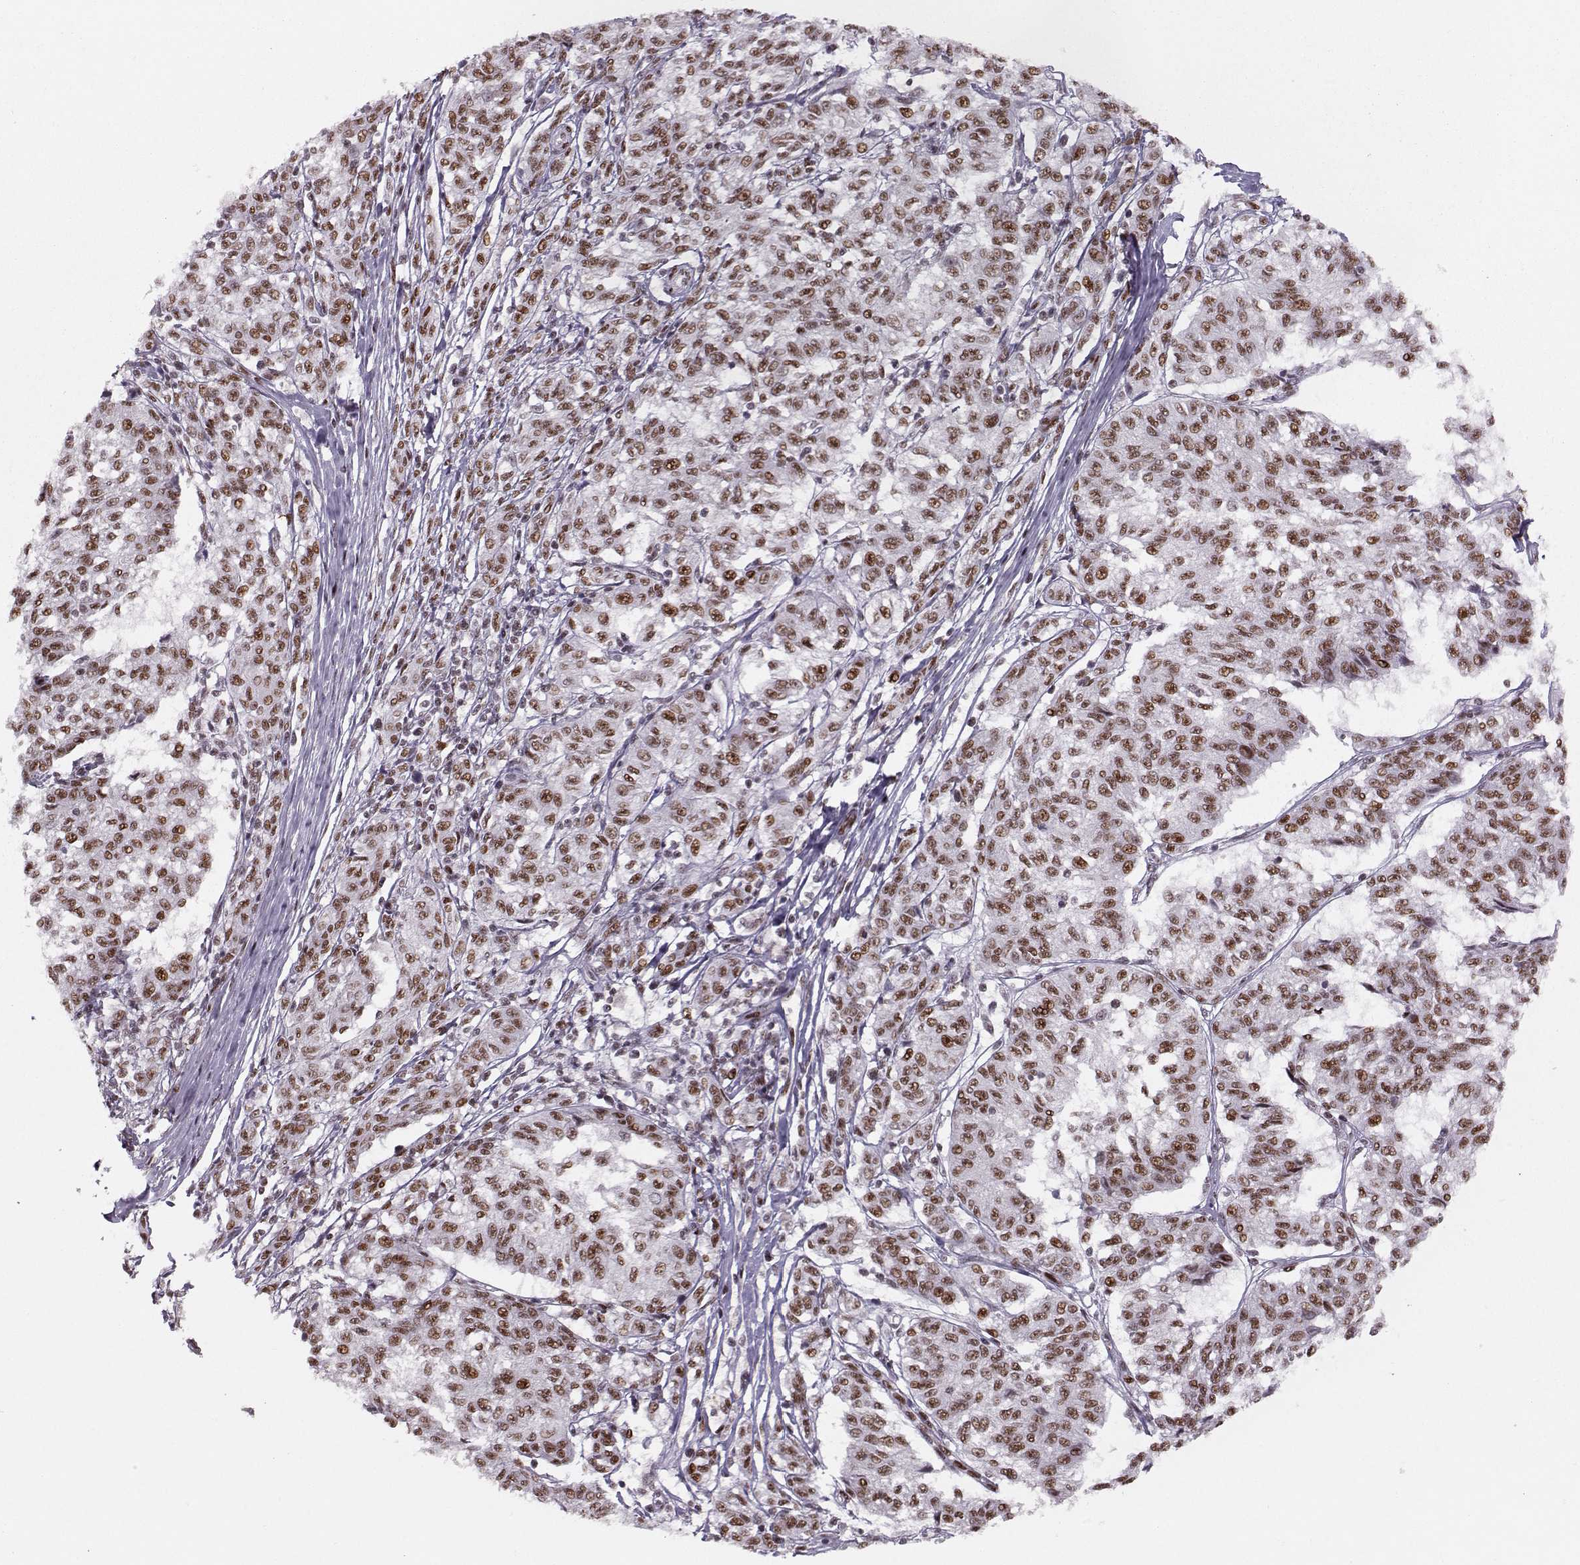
{"staining": {"intensity": "strong", "quantity": ">75%", "location": "nuclear"}, "tissue": "melanoma", "cell_type": "Tumor cells", "image_type": "cancer", "snomed": [{"axis": "morphology", "description": "Malignant melanoma, NOS"}, {"axis": "topography", "description": "Skin"}], "caption": "Tumor cells reveal high levels of strong nuclear expression in about >75% of cells in human malignant melanoma.", "gene": "SNAPC2", "patient": {"sex": "female", "age": 72}}